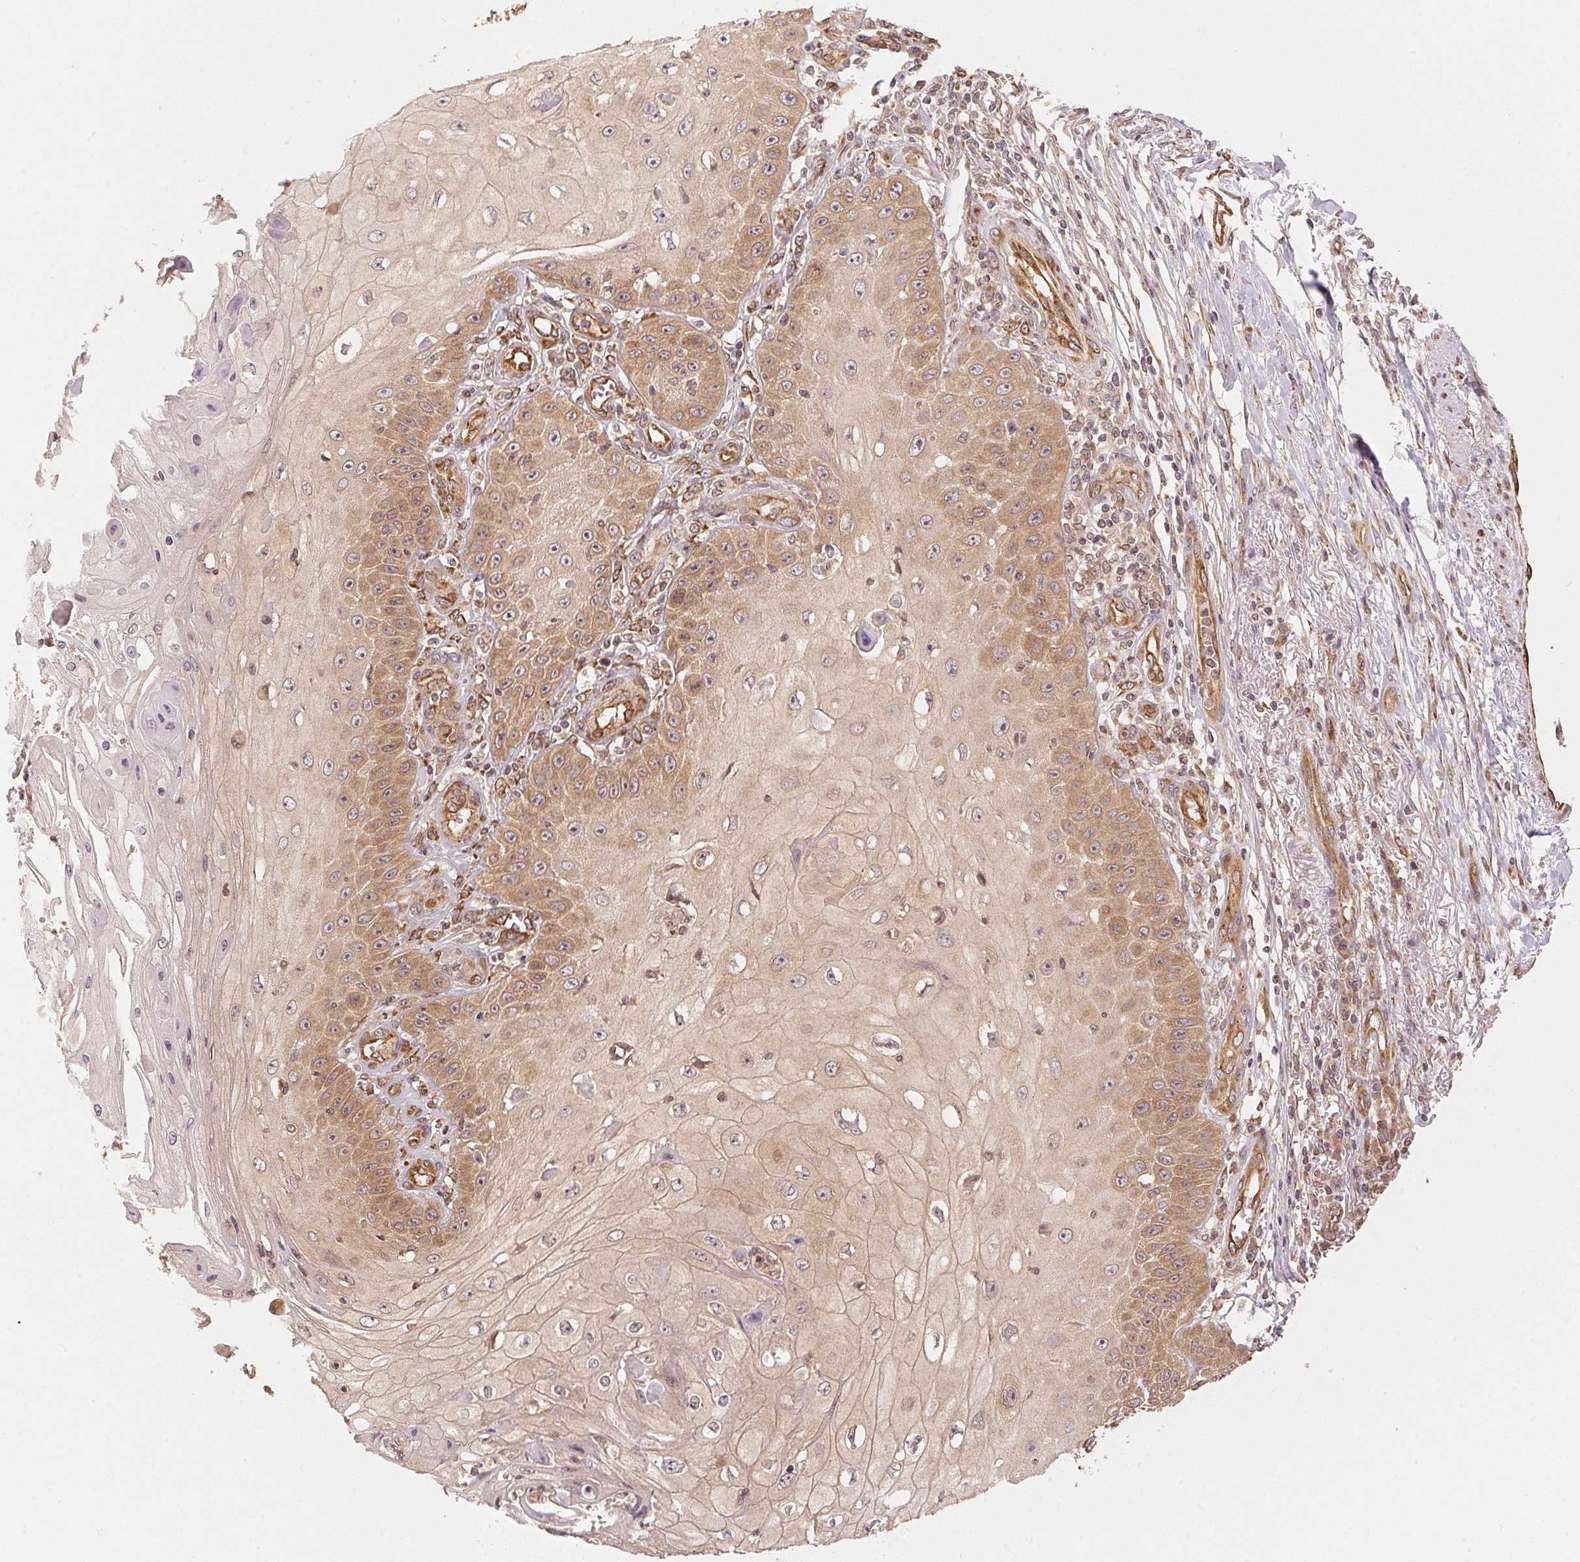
{"staining": {"intensity": "moderate", "quantity": "25%-75%", "location": "cytoplasmic/membranous,nuclear"}, "tissue": "skin cancer", "cell_type": "Tumor cells", "image_type": "cancer", "snomed": [{"axis": "morphology", "description": "Squamous cell carcinoma, NOS"}, {"axis": "topography", "description": "Skin"}], "caption": "Human skin cancer (squamous cell carcinoma) stained with a brown dye exhibits moderate cytoplasmic/membranous and nuclear positive staining in approximately 25%-75% of tumor cells.", "gene": "STRN4", "patient": {"sex": "male", "age": 70}}